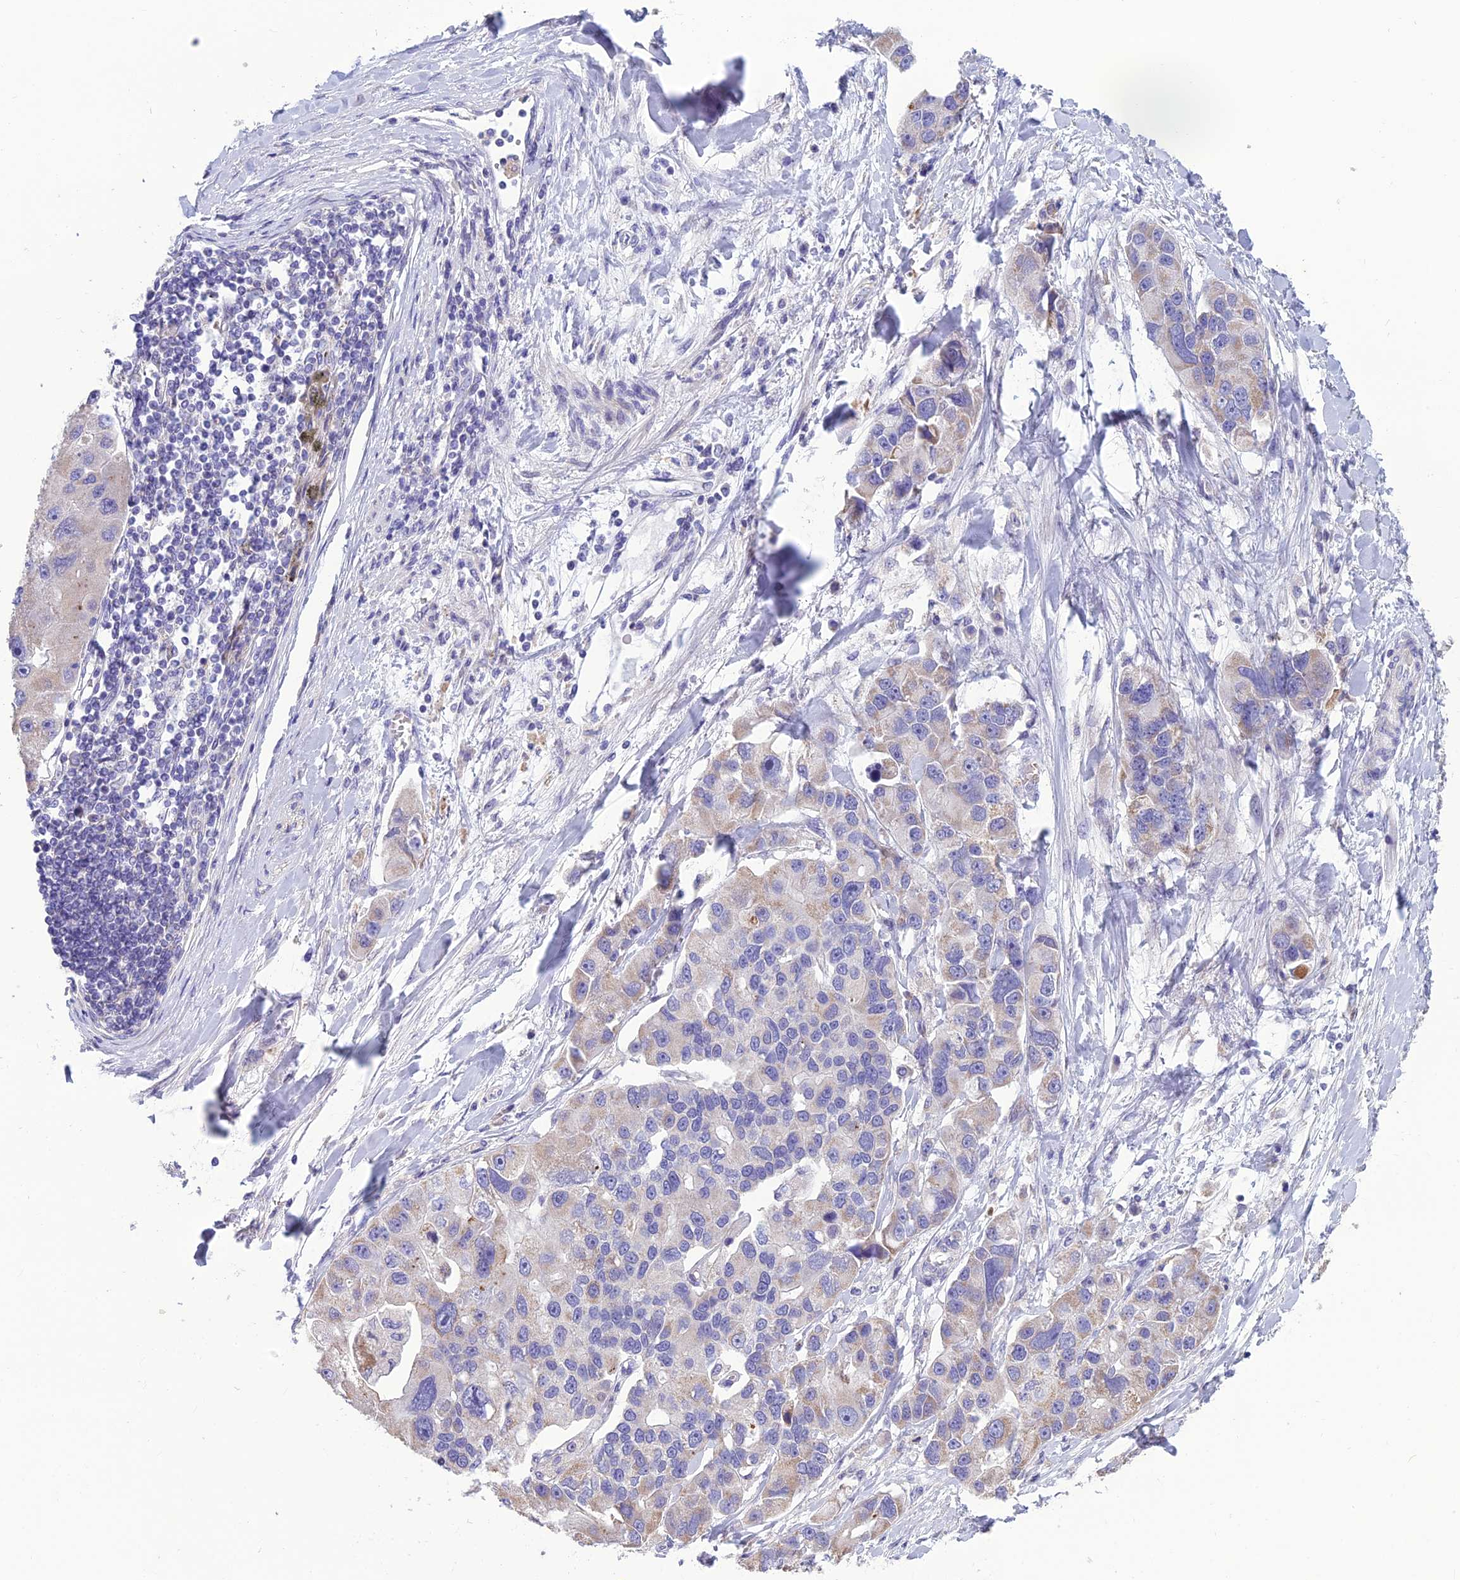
{"staining": {"intensity": "weak", "quantity": "<25%", "location": "cytoplasmic/membranous"}, "tissue": "lung cancer", "cell_type": "Tumor cells", "image_type": "cancer", "snomed": [{"axis": "morphology", "description": "Adenocarcinoma, NOS"}, {"axis": "topography", "description": "Lung"}], "caption": "Lung cancer stained for a protein using immunohistochemistry (IHC) demonstrates no expression tumor cells.", "gene": "BHMT2", "patient": {"sex": "female", "age": 54}}